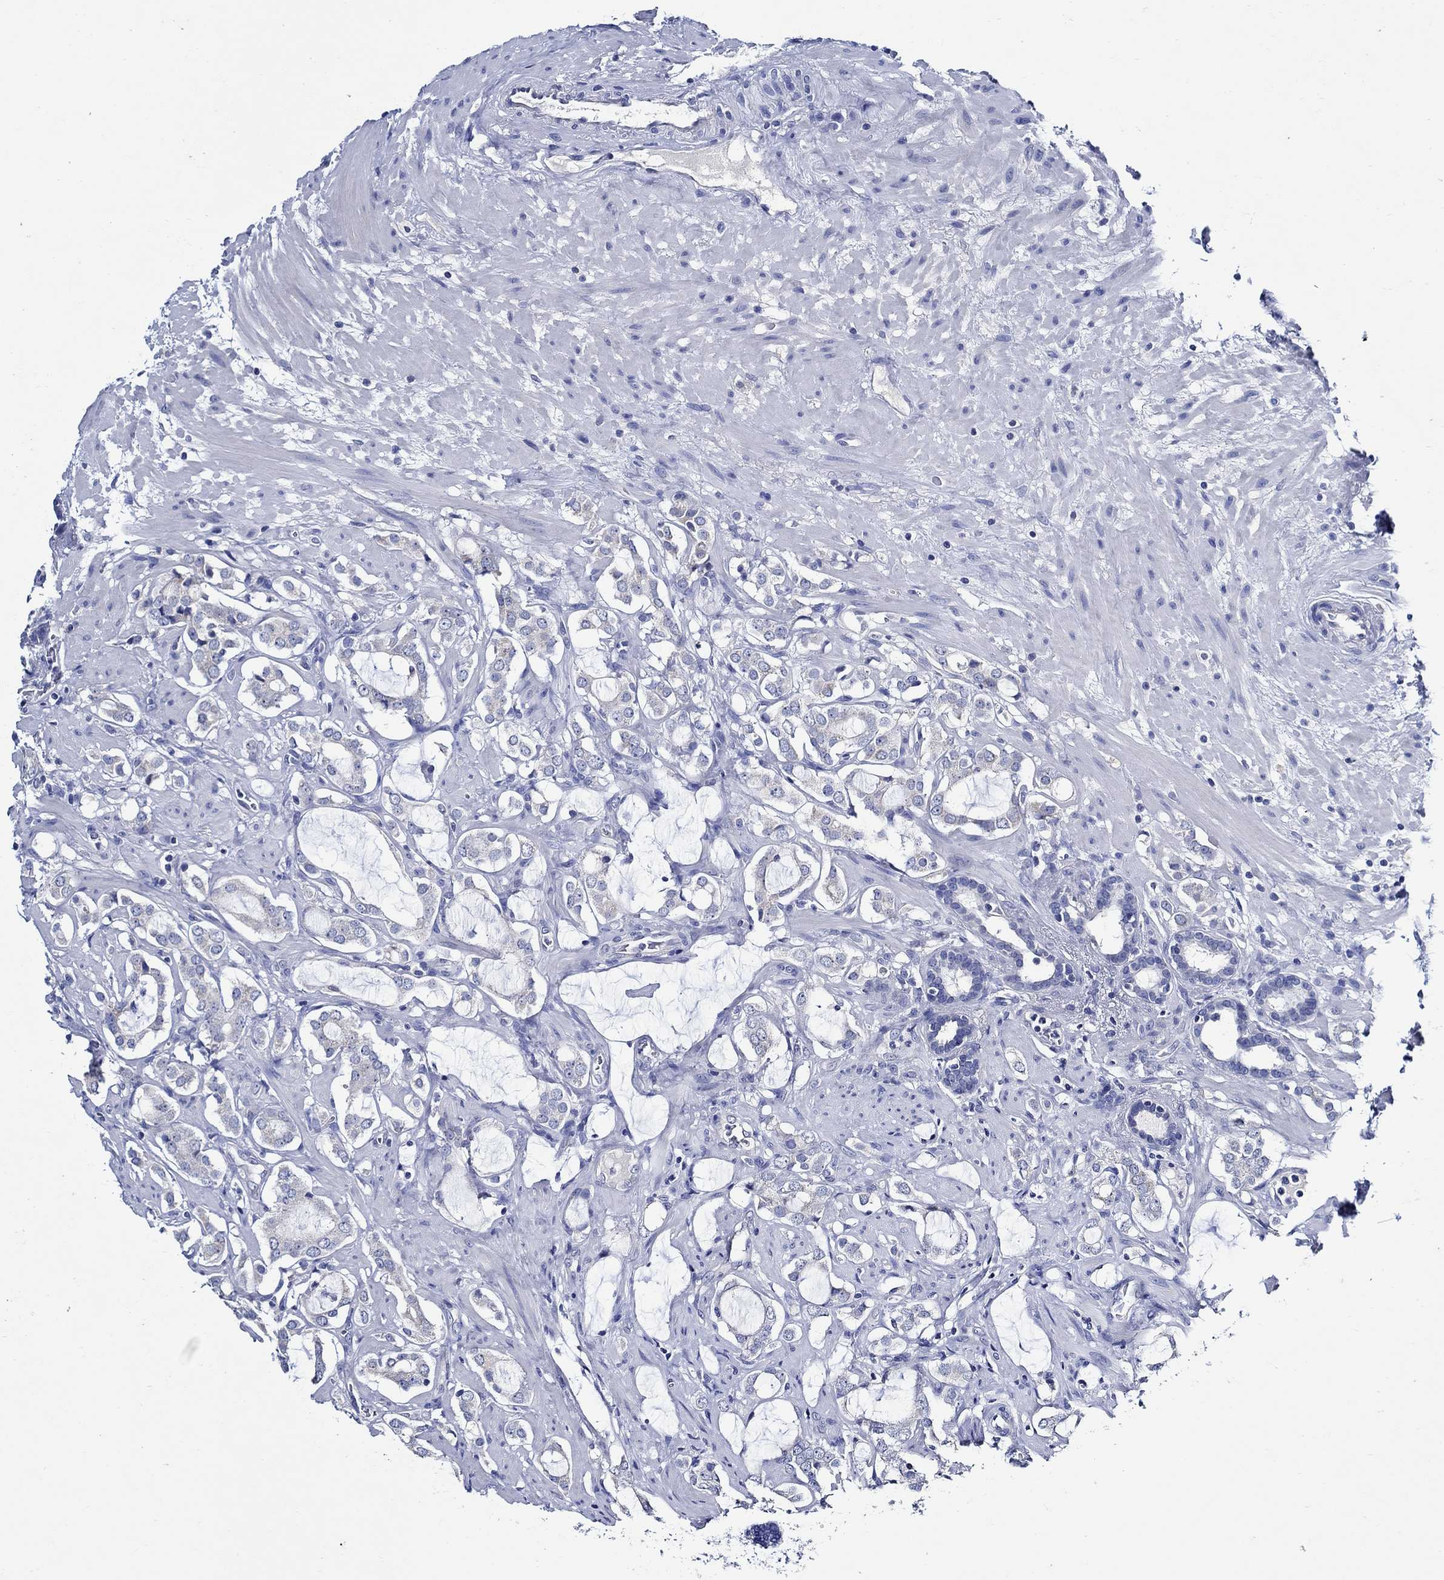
{"staining": {"intensity": "negative", "quantity": "none", "location": "none"}, "tissue": "prostate cancer", "cell_type": "Tumor cells", "image_type": "cancer", "snomed": [{"axis": "morphology", "description": "Adenocarcinoma, NOS"}, {"axis": "topography", "description": "Prostate"}], "caption": "High power microscopy photomicrograph of an immunohistochemistry micrograph of adenocarcinoma (prostate), revealing no significant positivity in tumor cells.", "gene": "SKOR1", "patient": {"sex": "male", "age": 66}}